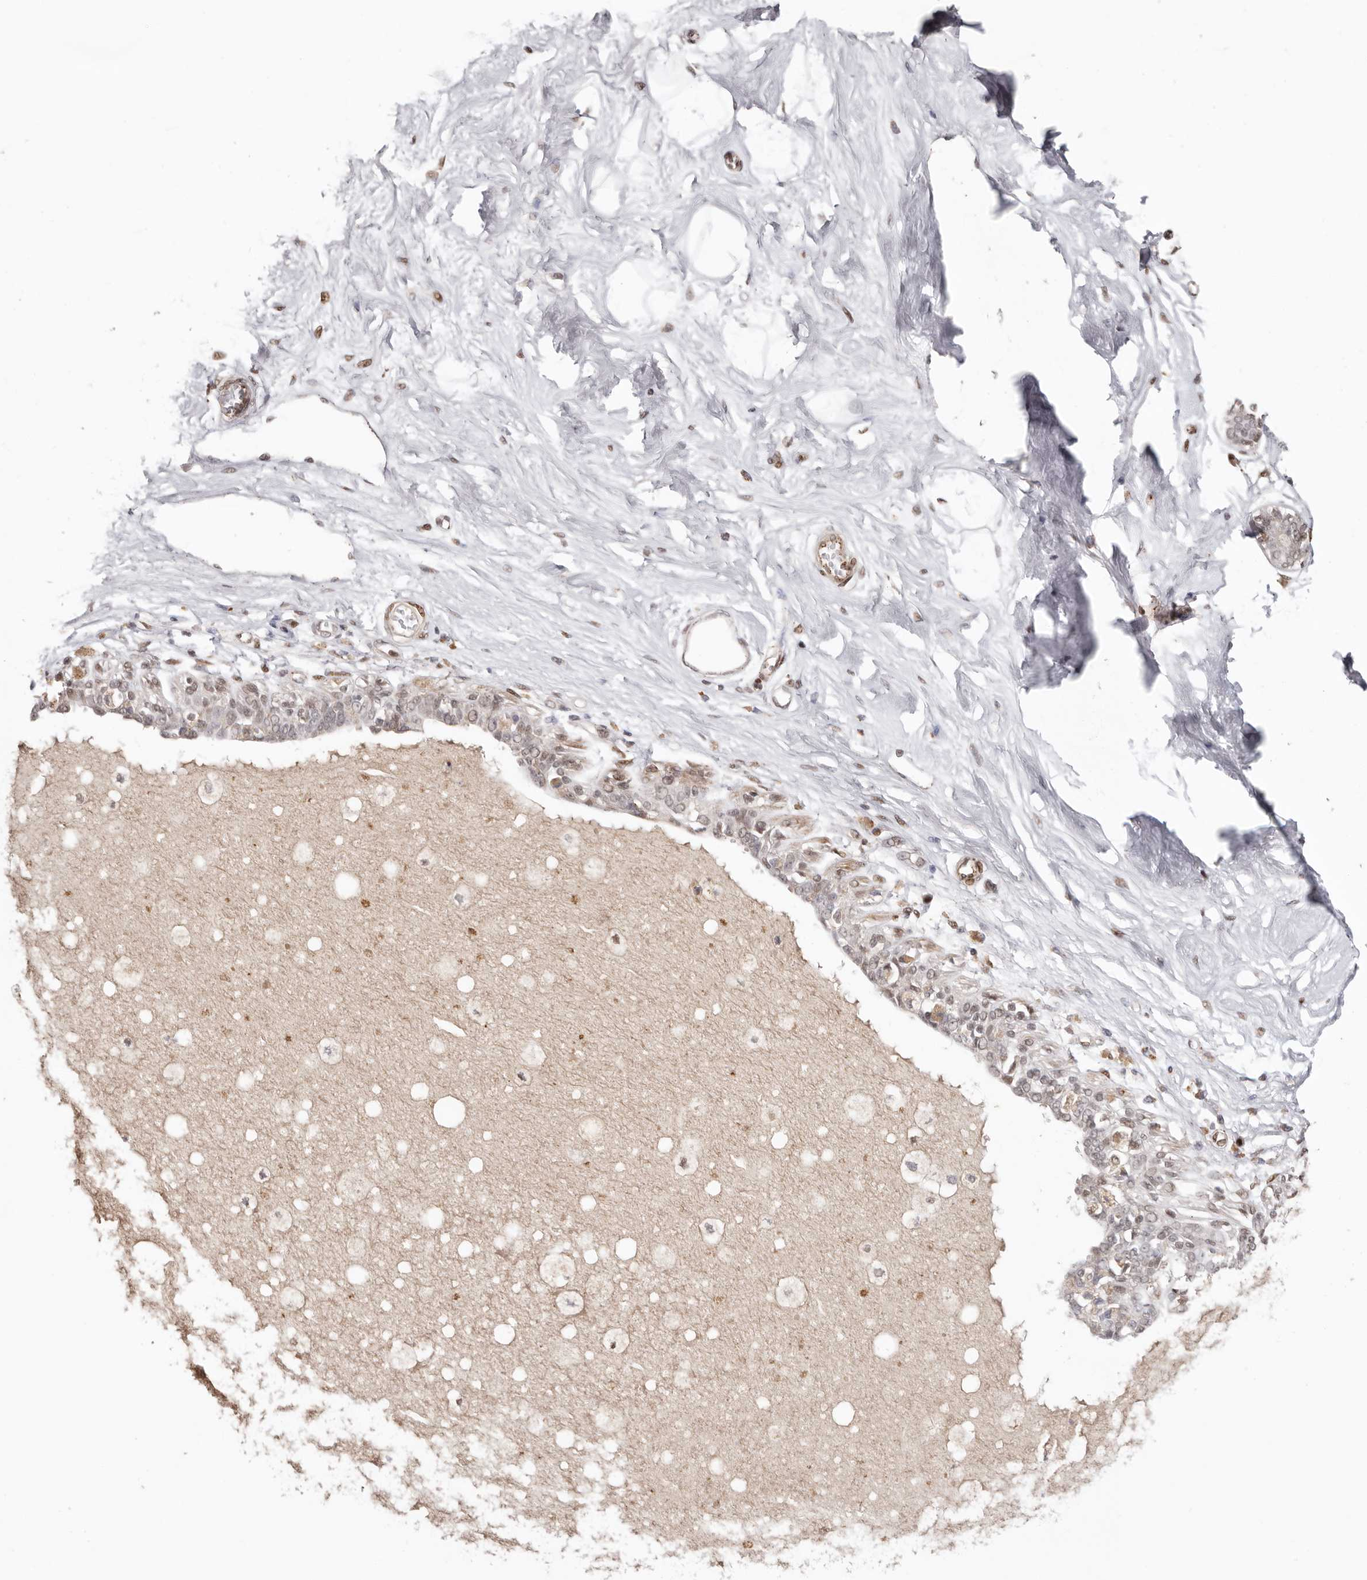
{"staining": {"intensity": "negative", "quantity": "none", "location": "none"}, "tissue": "breast", "cell_type": "Adipocytes", "image_type": "normal", "snomed": [{"axis": "morphology", "description": "Normal tissue, NOS"}, {"axis": "topography", "description": "Breast"}], "caption": "High power microscopy image of an IHC photomicrograph of benign breast, revealing no significant positivity in adipocytes. (Stains: DAB (3,3'-diaminobenzidine) immunohistochemistry (IHC) with hematoxylin counter stain, Microscopy: brightfield microscopy at high magnification).", "gene": "SMAD7", "patient": {"sex": "female", "age": 45}}